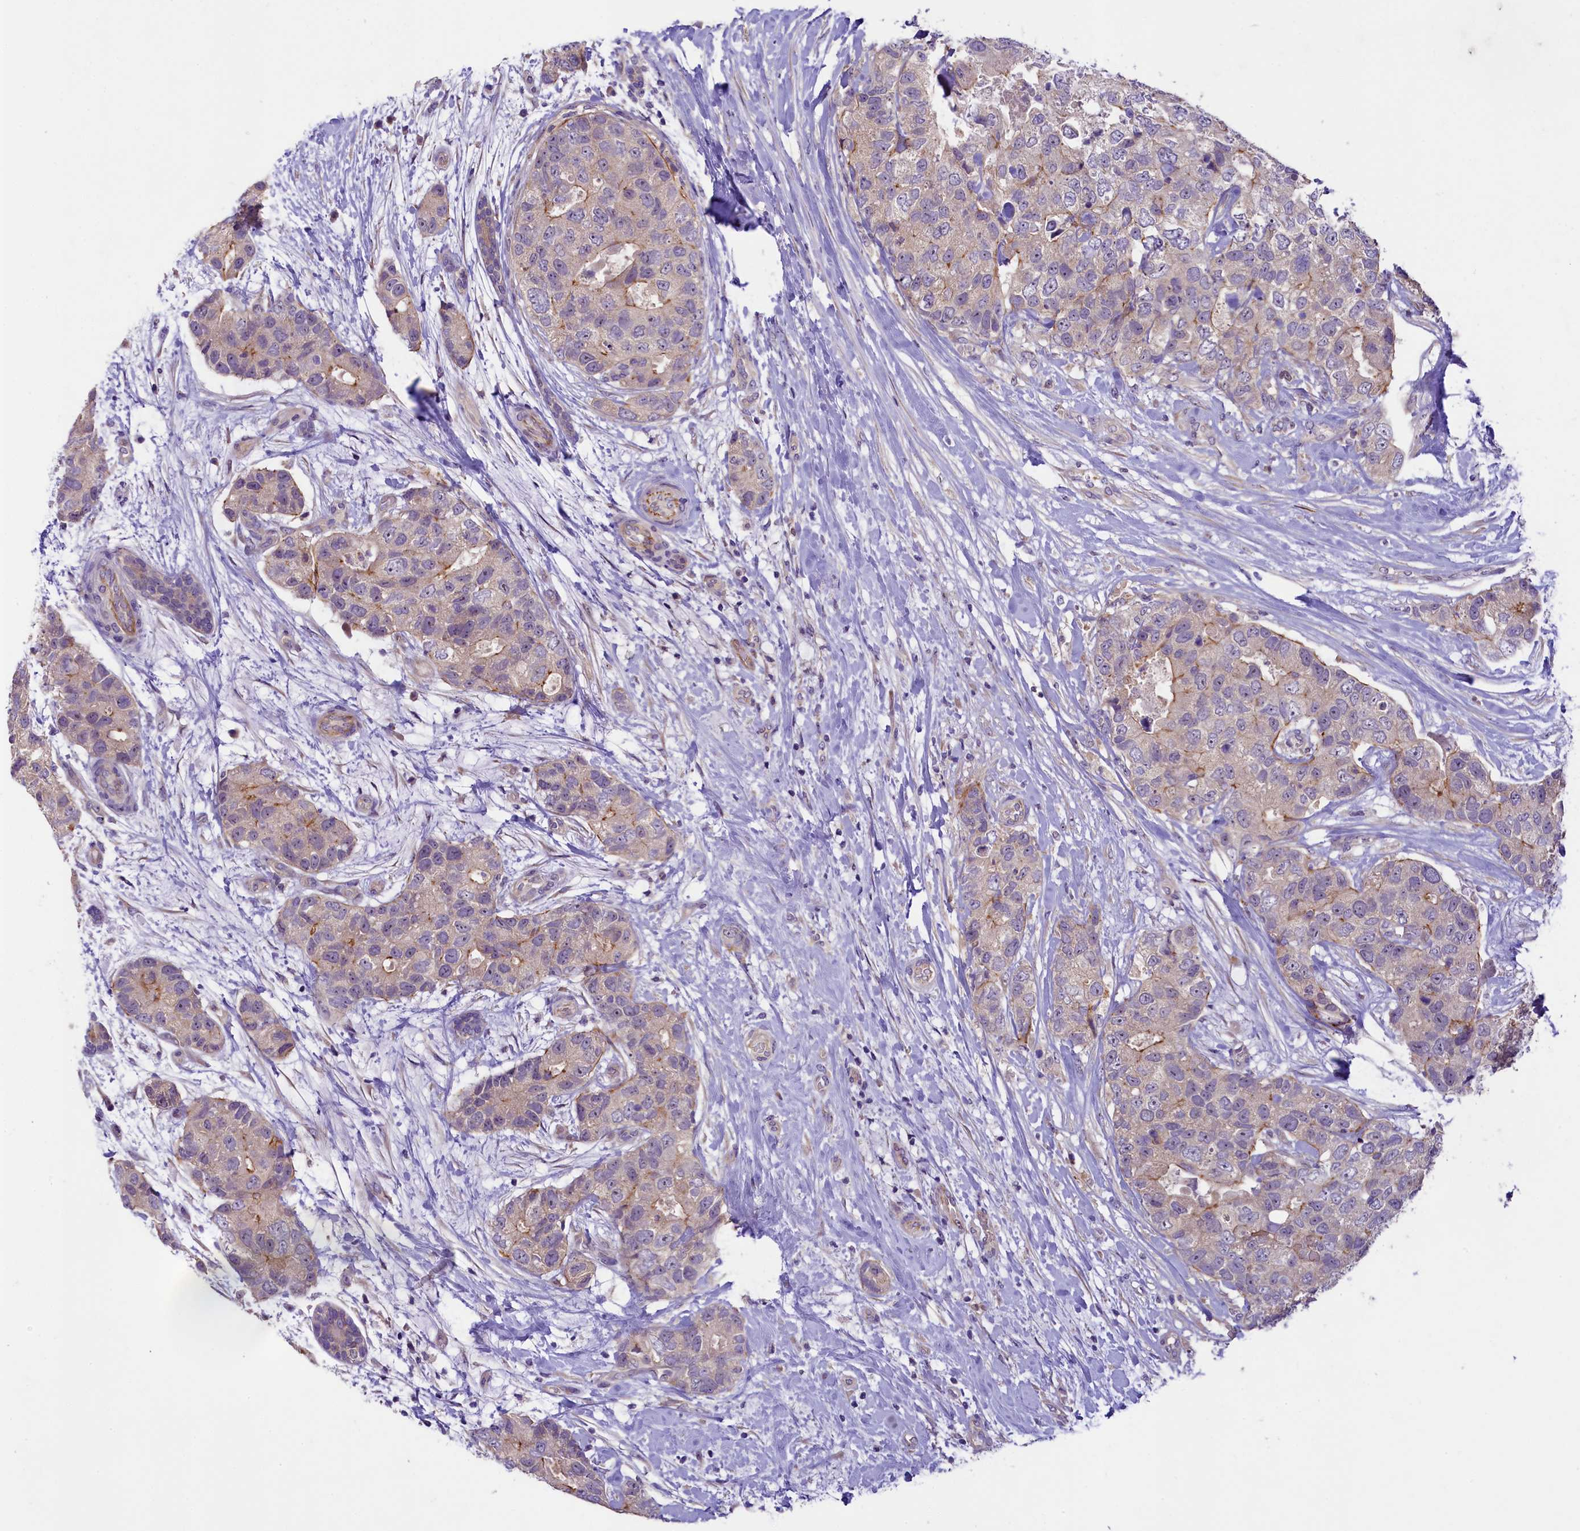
{"staining": {"intensity": "negative", "quantity": "none", "location": "none"}, "tissue": "breast cancer", "cell_type": "Tumor cells", "image_type": "cancer", "snomed": [{"axis": "morphology", "description": "Duct carcinoma"}, {"axis": "topography", "description": "Breast"}], "caption": "An IHC photomicrograph of breast cancer (invasive ductal carcinoma) is shown. There is no staining in tumor cells of breast cancer (invasive ductal carcinoma).", "gene": "UBXN6", "patient": {"sex": "female", "age": 62}}